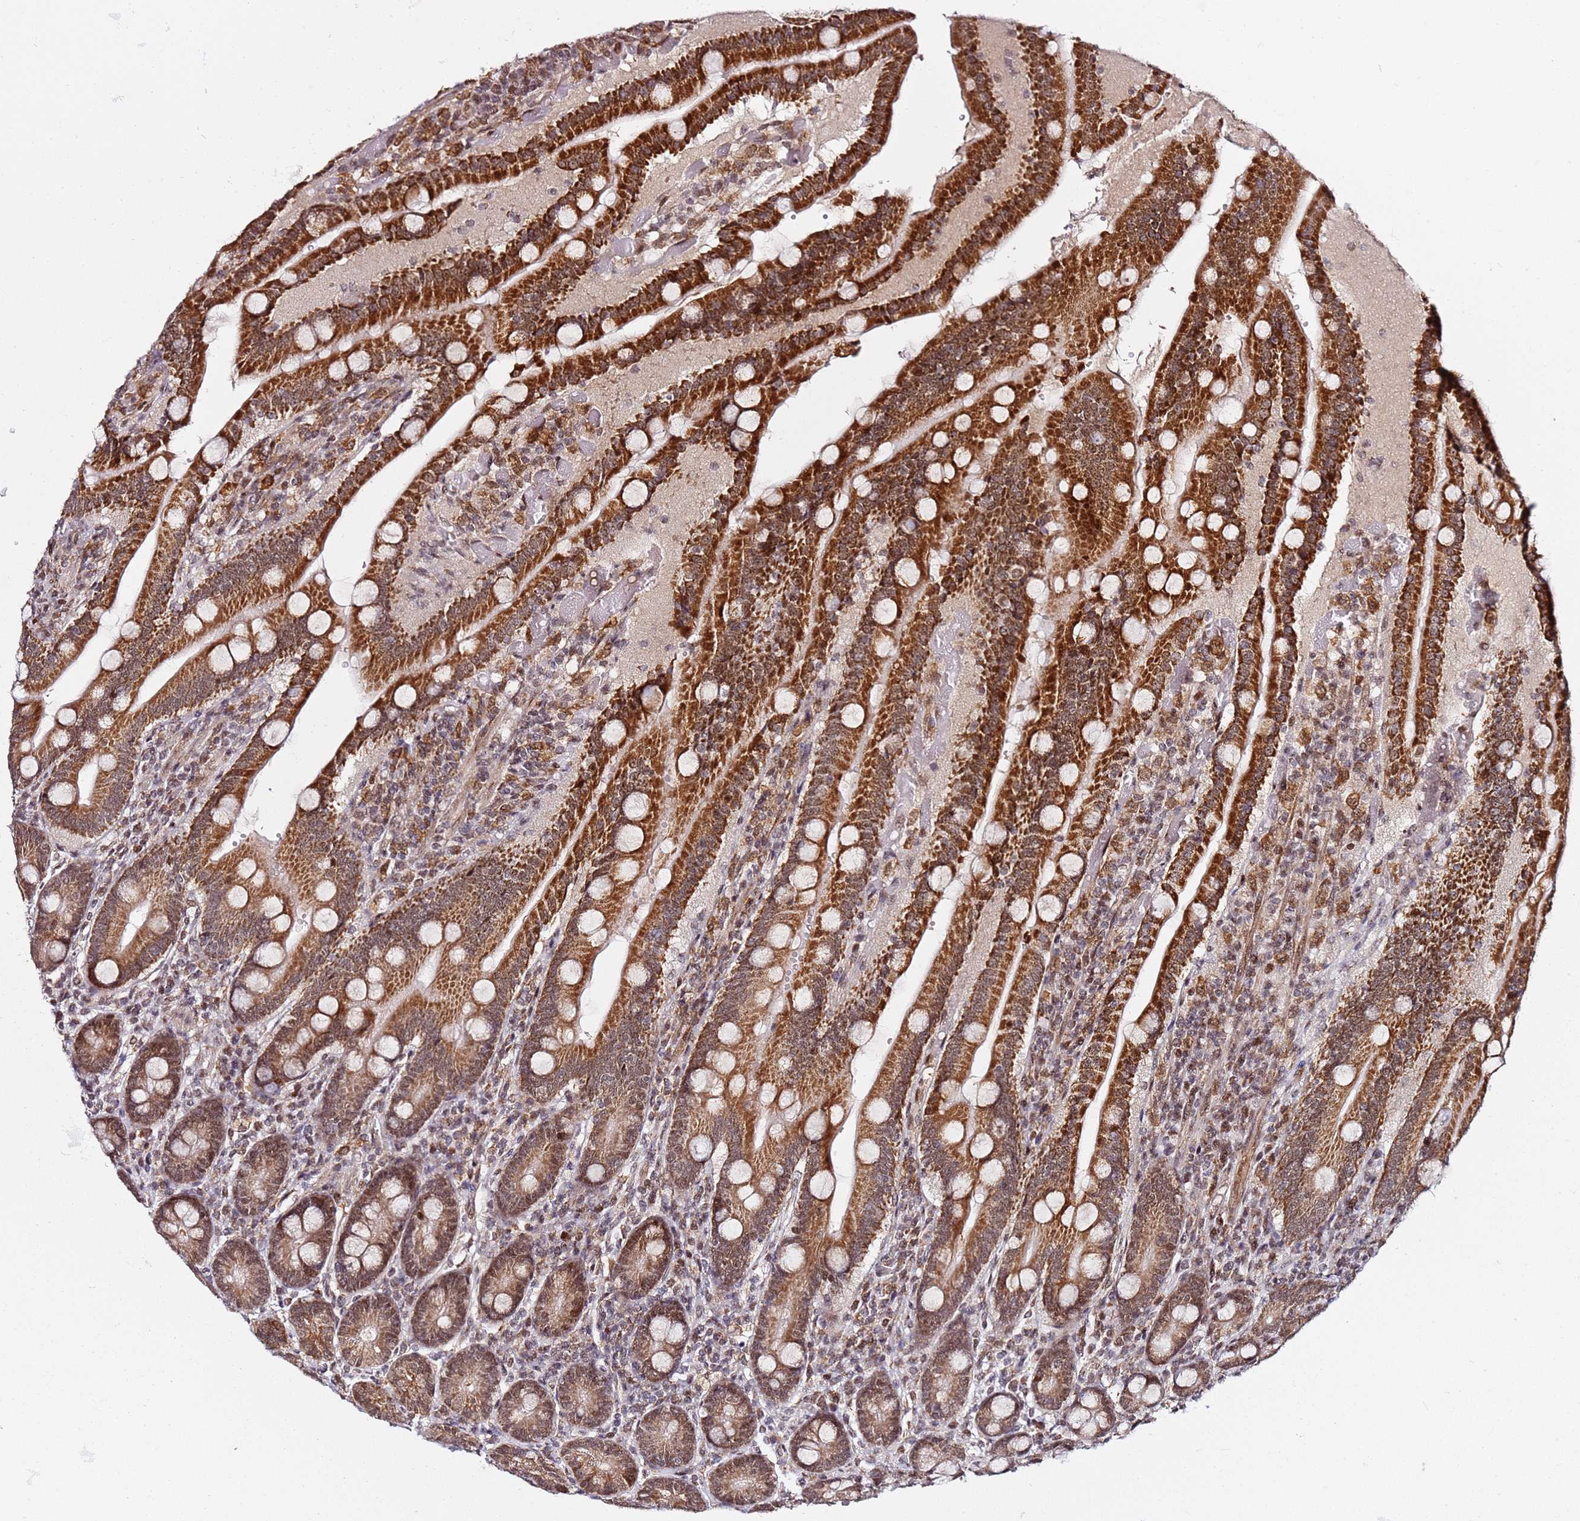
{"staining": {"intensity": "strong", "quantity": ">75%", "location": "cytoplasmic/membranous,nuclear"}, "tissue": "duodenum", "cell_type": "Glandular cells", "image_type": "normal", "snomed": [{"axis": "morphology", "description": "Normal tissue, NOS"}, {"axis": "topography", "description": "Duodenum"}], "caption": "Immunohistochemistry (IHC) (DAB) staining of benign duodenum demonstrates strong cytoplasmic/membranous,nuclear protein staining in about >75% of glandular cells. Ihc stains the protein in brown and the nuclei are stained blue.", "gene": "TP53AIP1", "patient": {"sex": "female", "age": 62}}